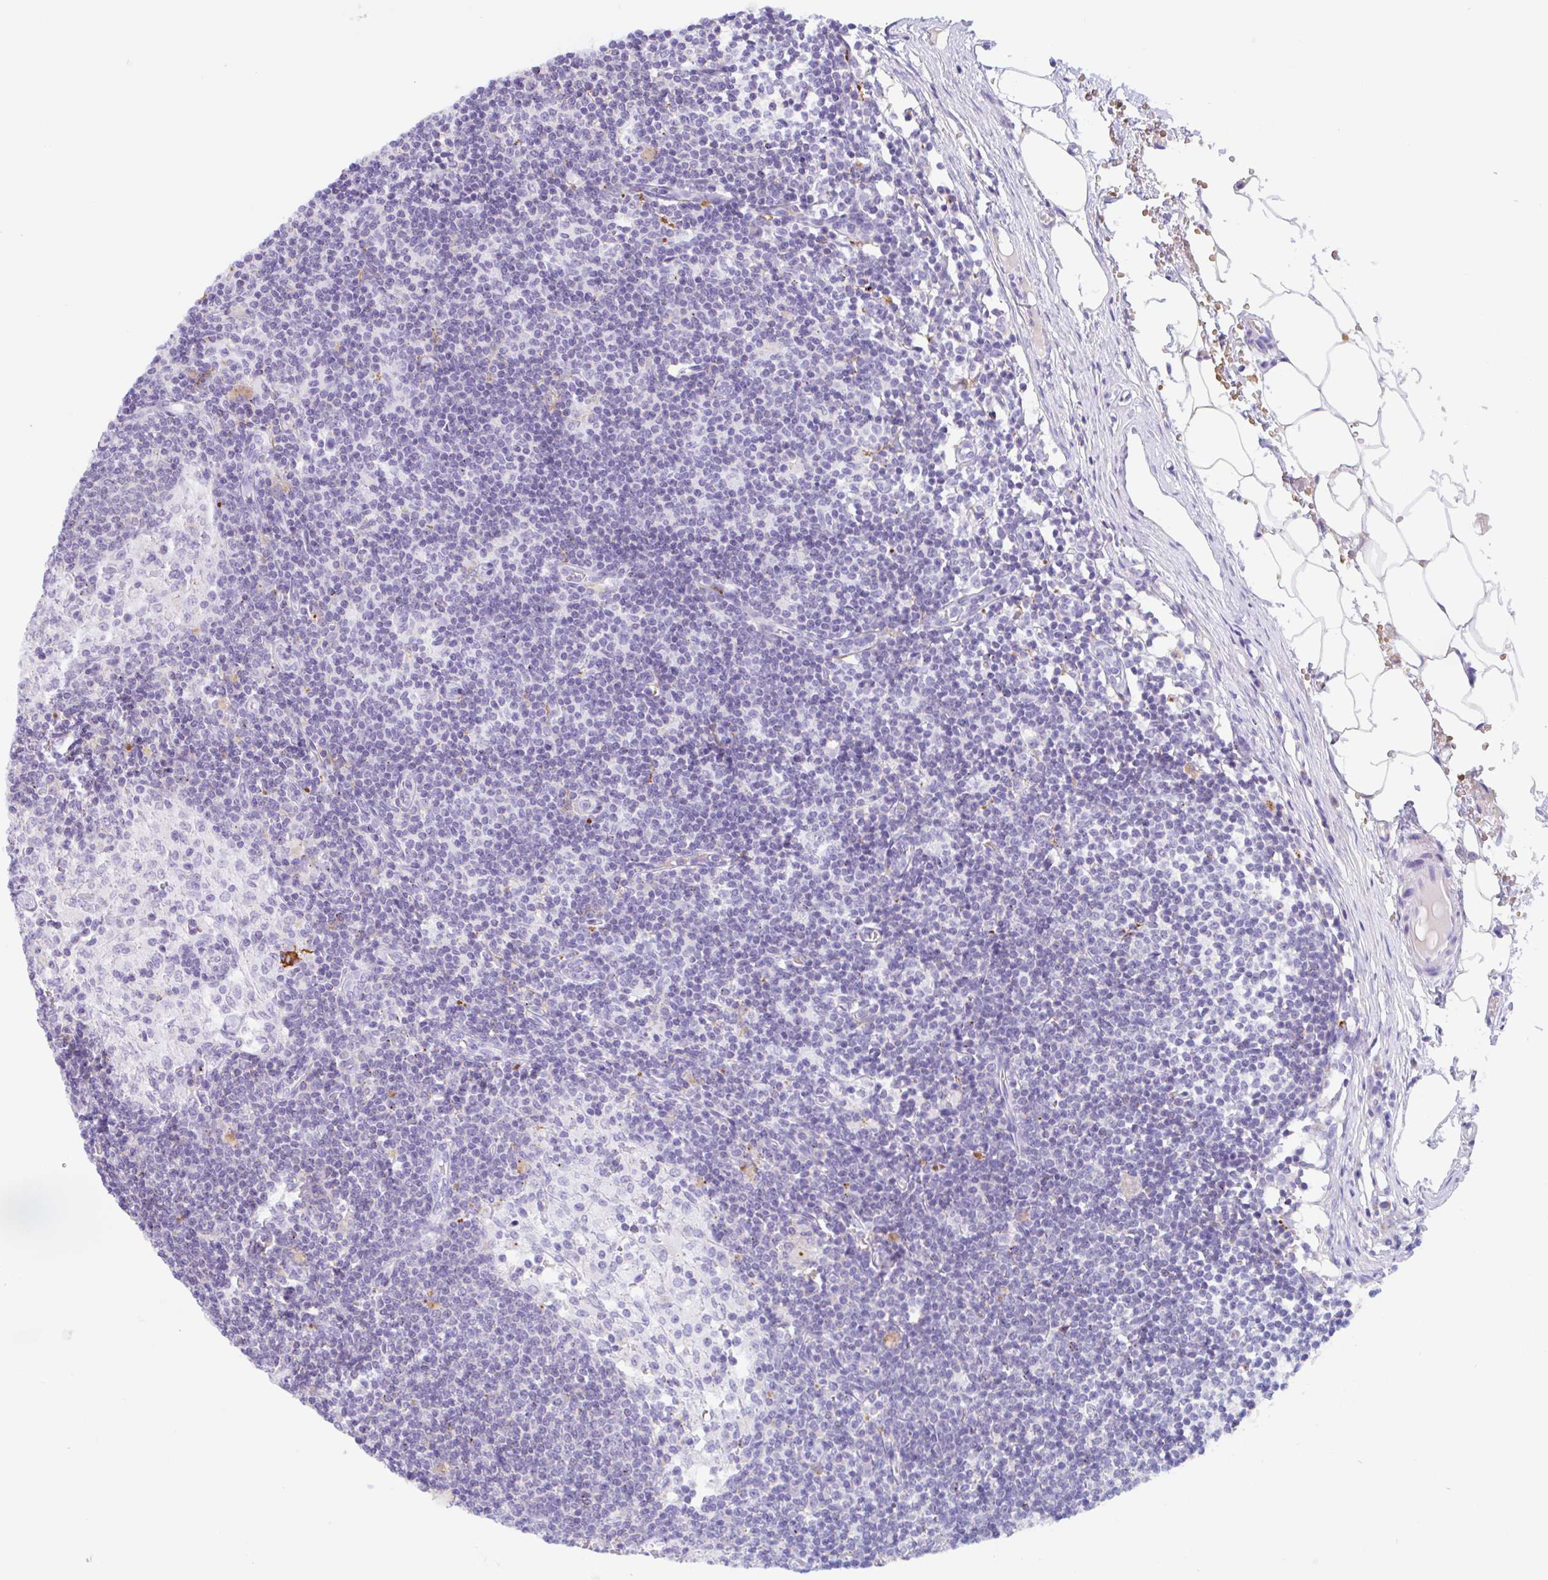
{"staining": {"intensity": "negative", "quantity": "none", "location": "none"}, "tissue": "lymph node", "cell_type": "Germinal center cells", "image_type": "normal", "snomed": [{"axis": "morphology", "description": "Normal tissue, NOS"}, {"axis": "topography", "description": "Lymph node"}], "caption": "A high-resolution image shows immunohistochemistry (IHC) staining of benign lymph node, which displays no significant positivity in germinal center cells.", "gene": "ANKRD9", "patient": {"sex": "male", "age": 49}}